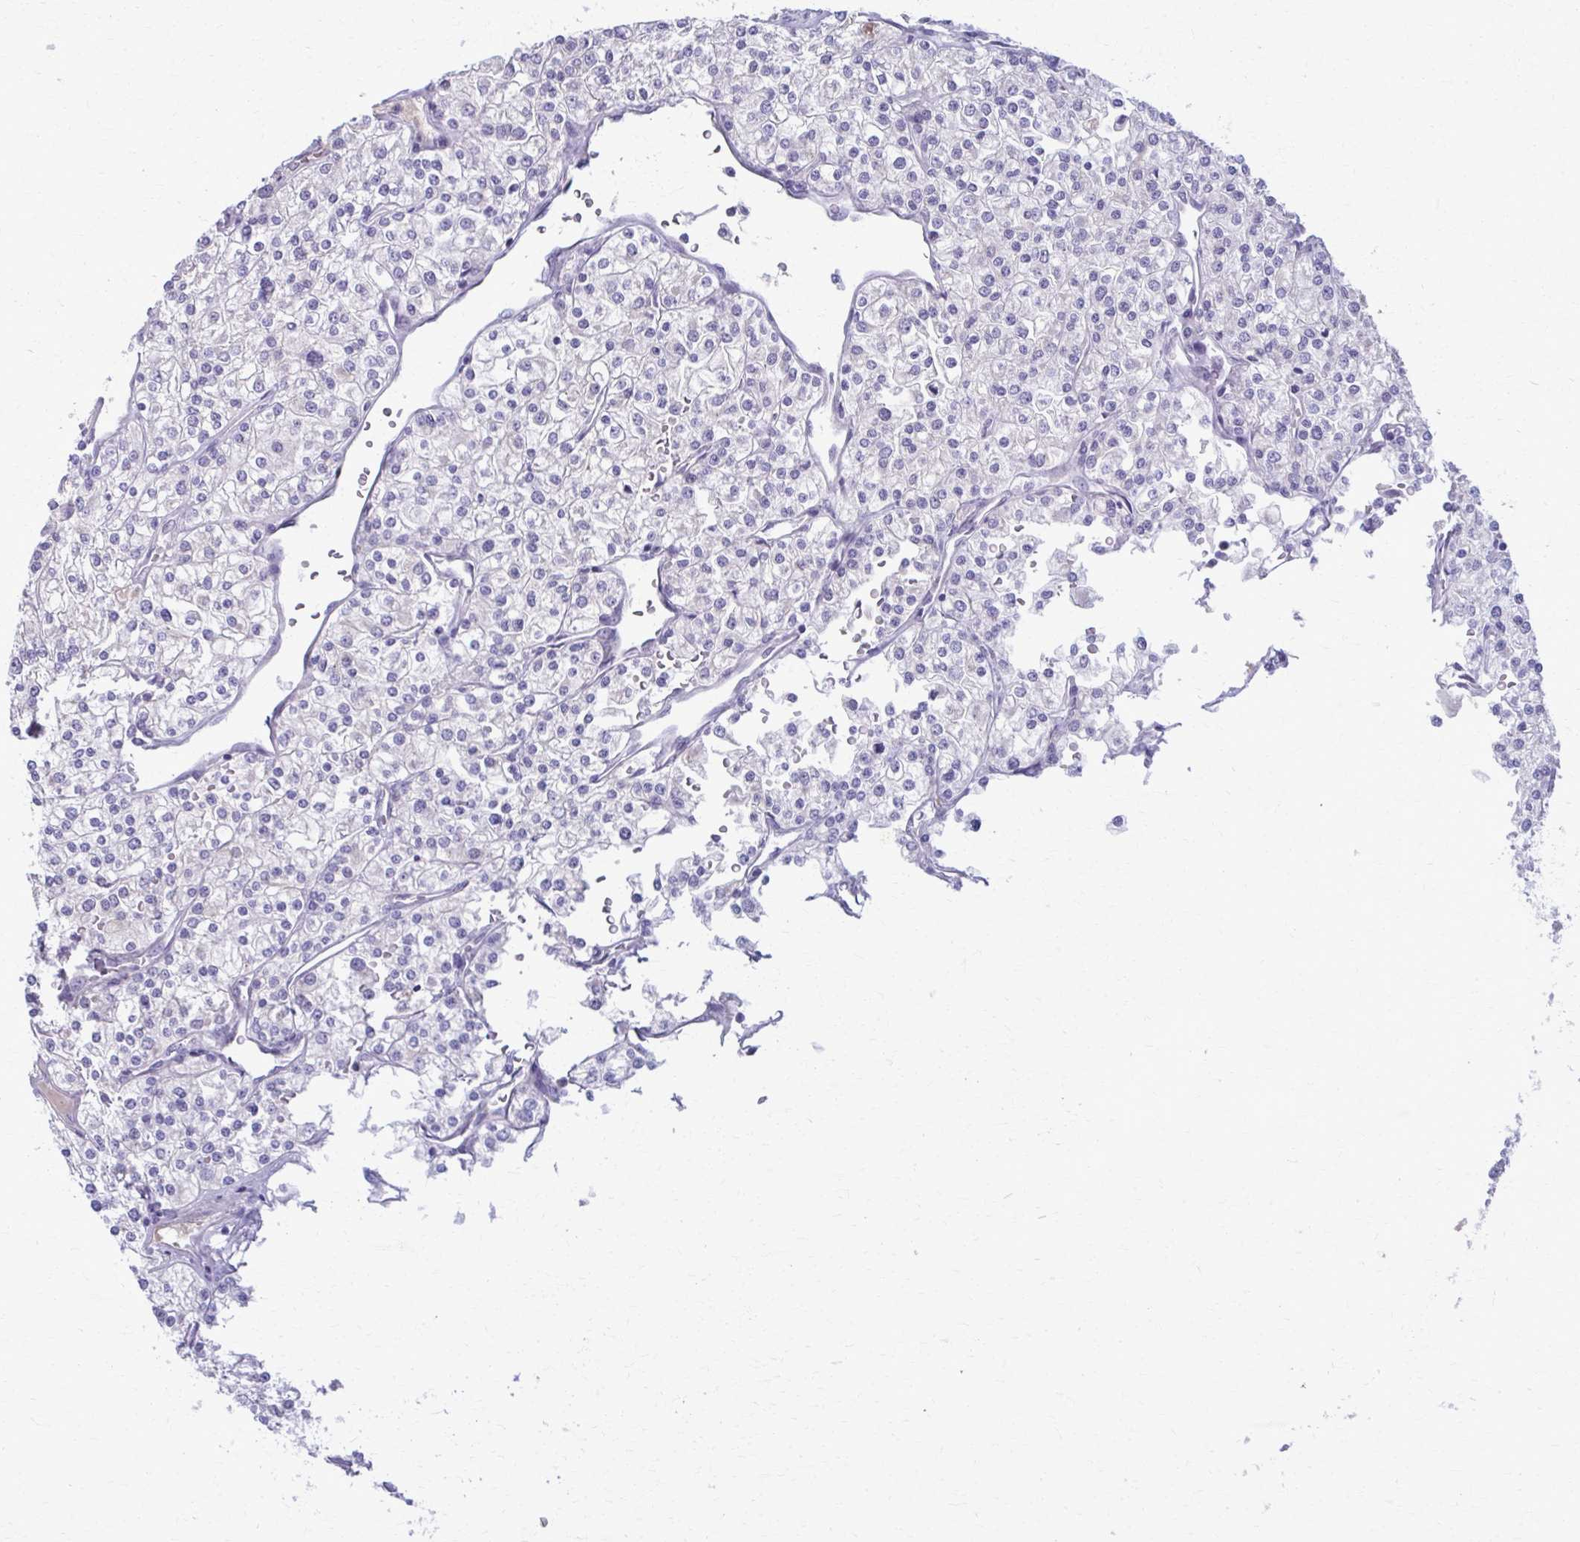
{"staining": {"intensity": "negative", "quantity": "none", "location": "none"}, "tissue": "renal cancer", "cell_type": "Tumor cells", "image_type": "cancer", "snomed": [{"axis": "morphology", "description": "Adenocarcinoma, NOS"}, {"axis": "topography", "description": "Kidney"}], "caption": "Tumor cells are negative for protein expression in human renal cancer (adenocarcinoma).", "gene": "OR4M1", "patient": {"sex": "male", "age": 80}}